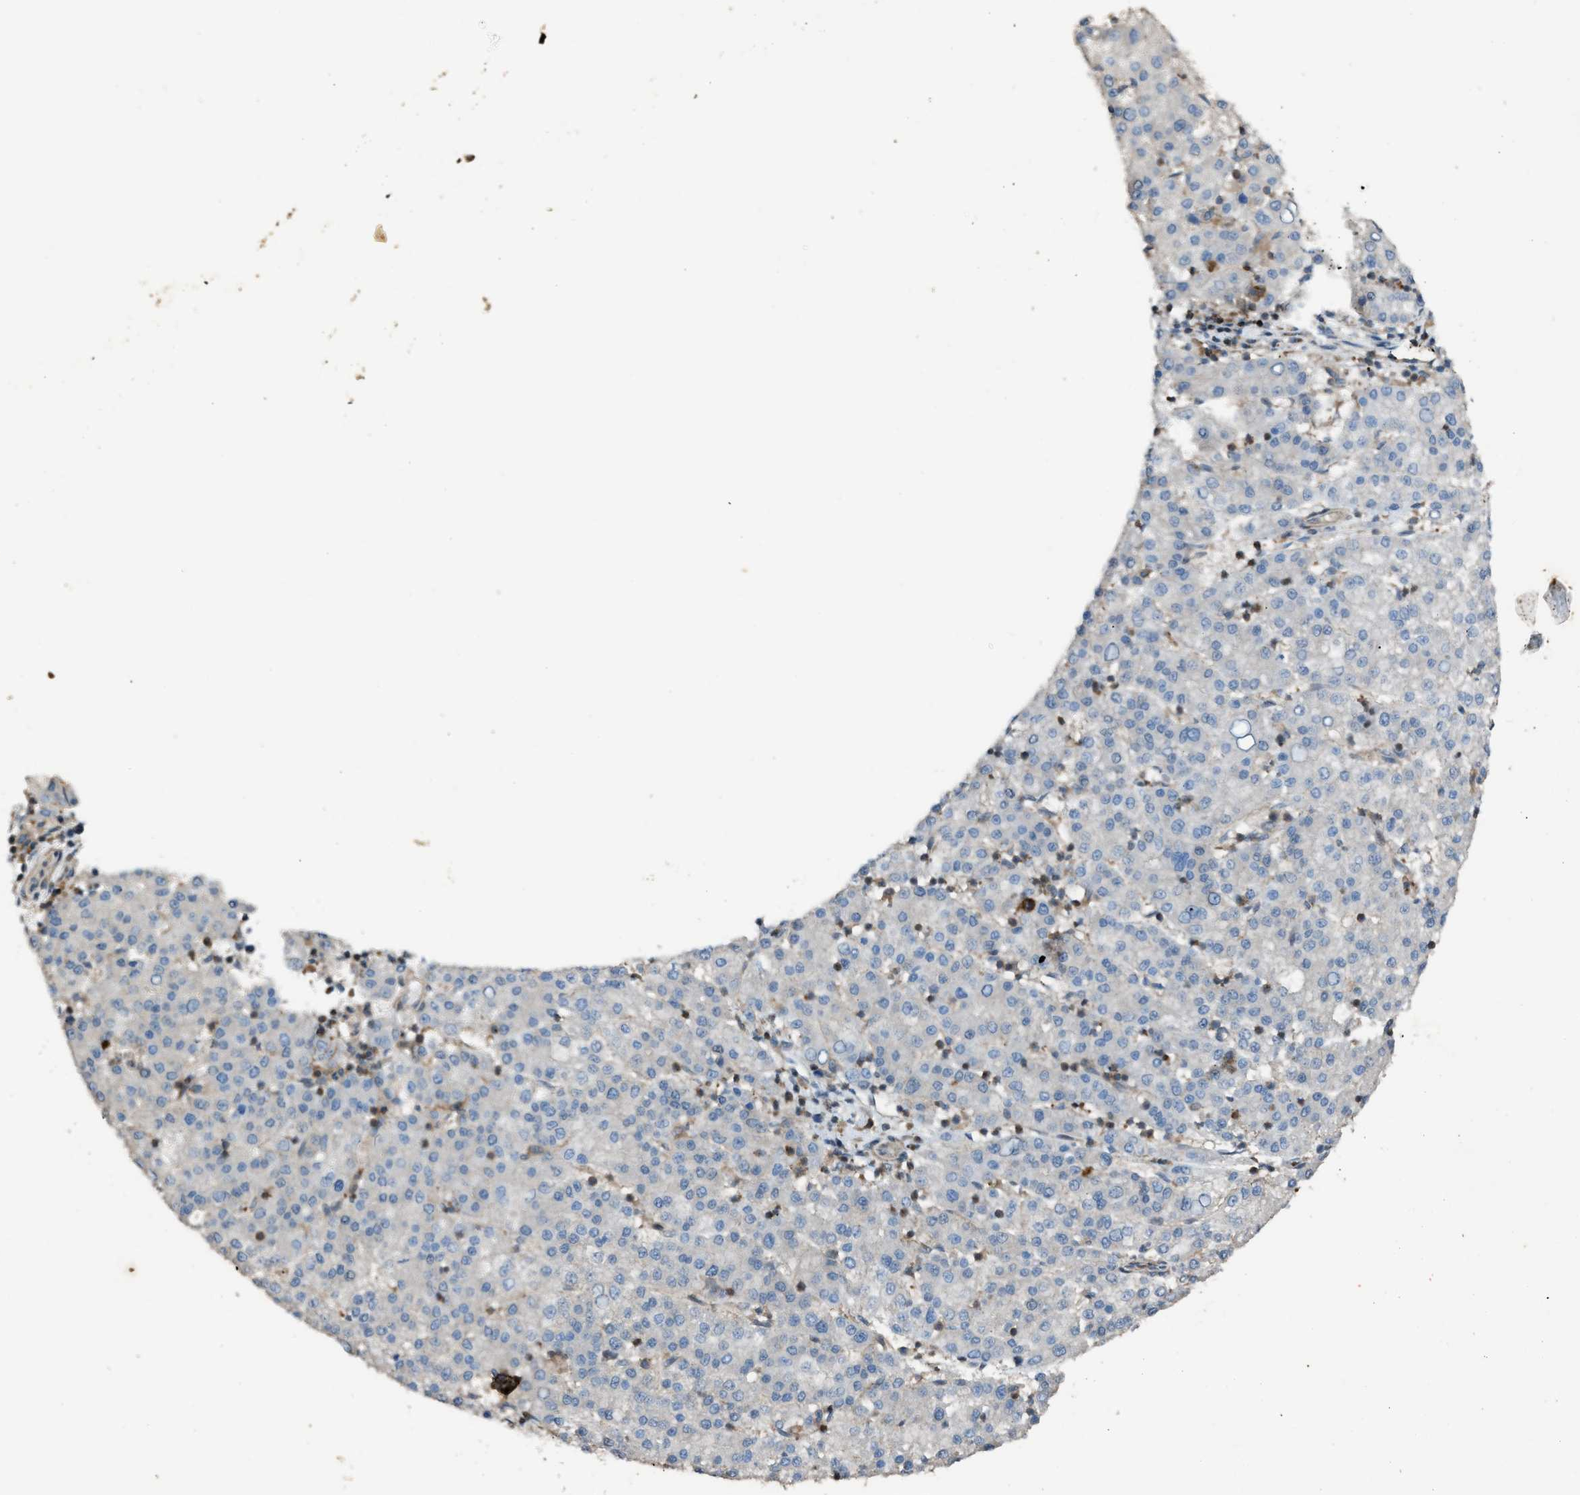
{"staining": {"intensity": "negative", "quantity": "none", "location": "none"}, "tissue": "liver cancer", "cell_type": "Tumor cells", "image_type": "cancer", "snomed": [{"axis": "morphology", "description": "Carcinoma, Hepatocellular, NOS"}, {"axis": "topography", "description": "Liver"}], "caption": "The micrograph displays no significant positivity in tumor cells of liver cancer (hepatocellular carcinoma).", "gene": "DYRK1A", "patient": {"sex": "female", "age": 58}}